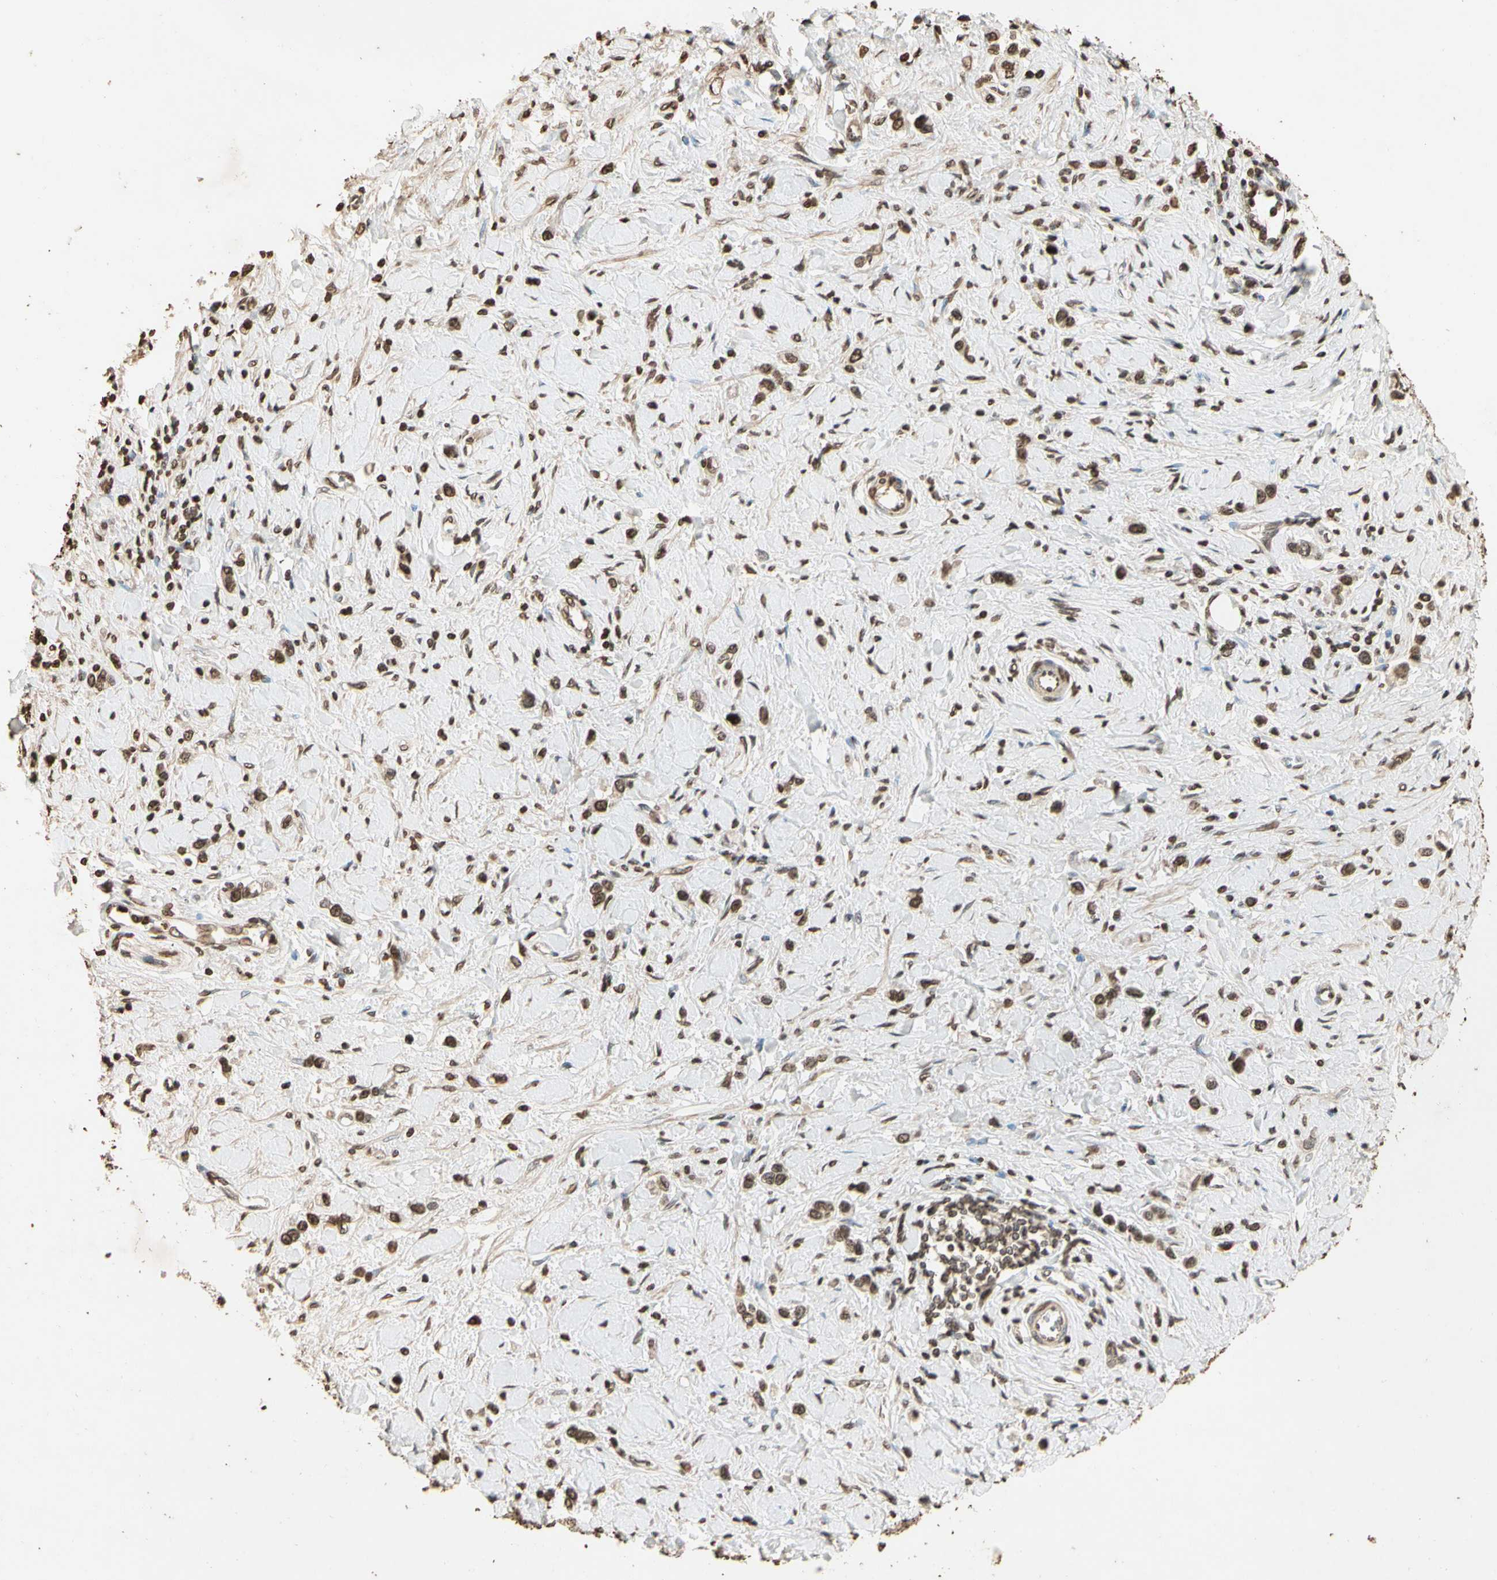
{"staining": {"intensity": "moderate", "quantity": "25%-75%", "location": "nuclear"}, "tissue": "stomach cancer", "cell_type": "Tumor cells", "image_type": "cancer", "snomed": [{"axis": "morphology", "description": "Normal tissue, NOS"}, {"axis": "morphology", "description": "Adenocarcinoma, NOS"}, {"axis": "topography", "description": "Stomach, upper"}, {"axis": "topography", "description": "Stomach"}], "caption": "Stomach adenocarcinoma stained with a brown dye displays moderate nuclear positive staining in about 25%-75% of tumor cells.", "gene": "TOP1", "patient": {"sex": "female", "age": 65}}